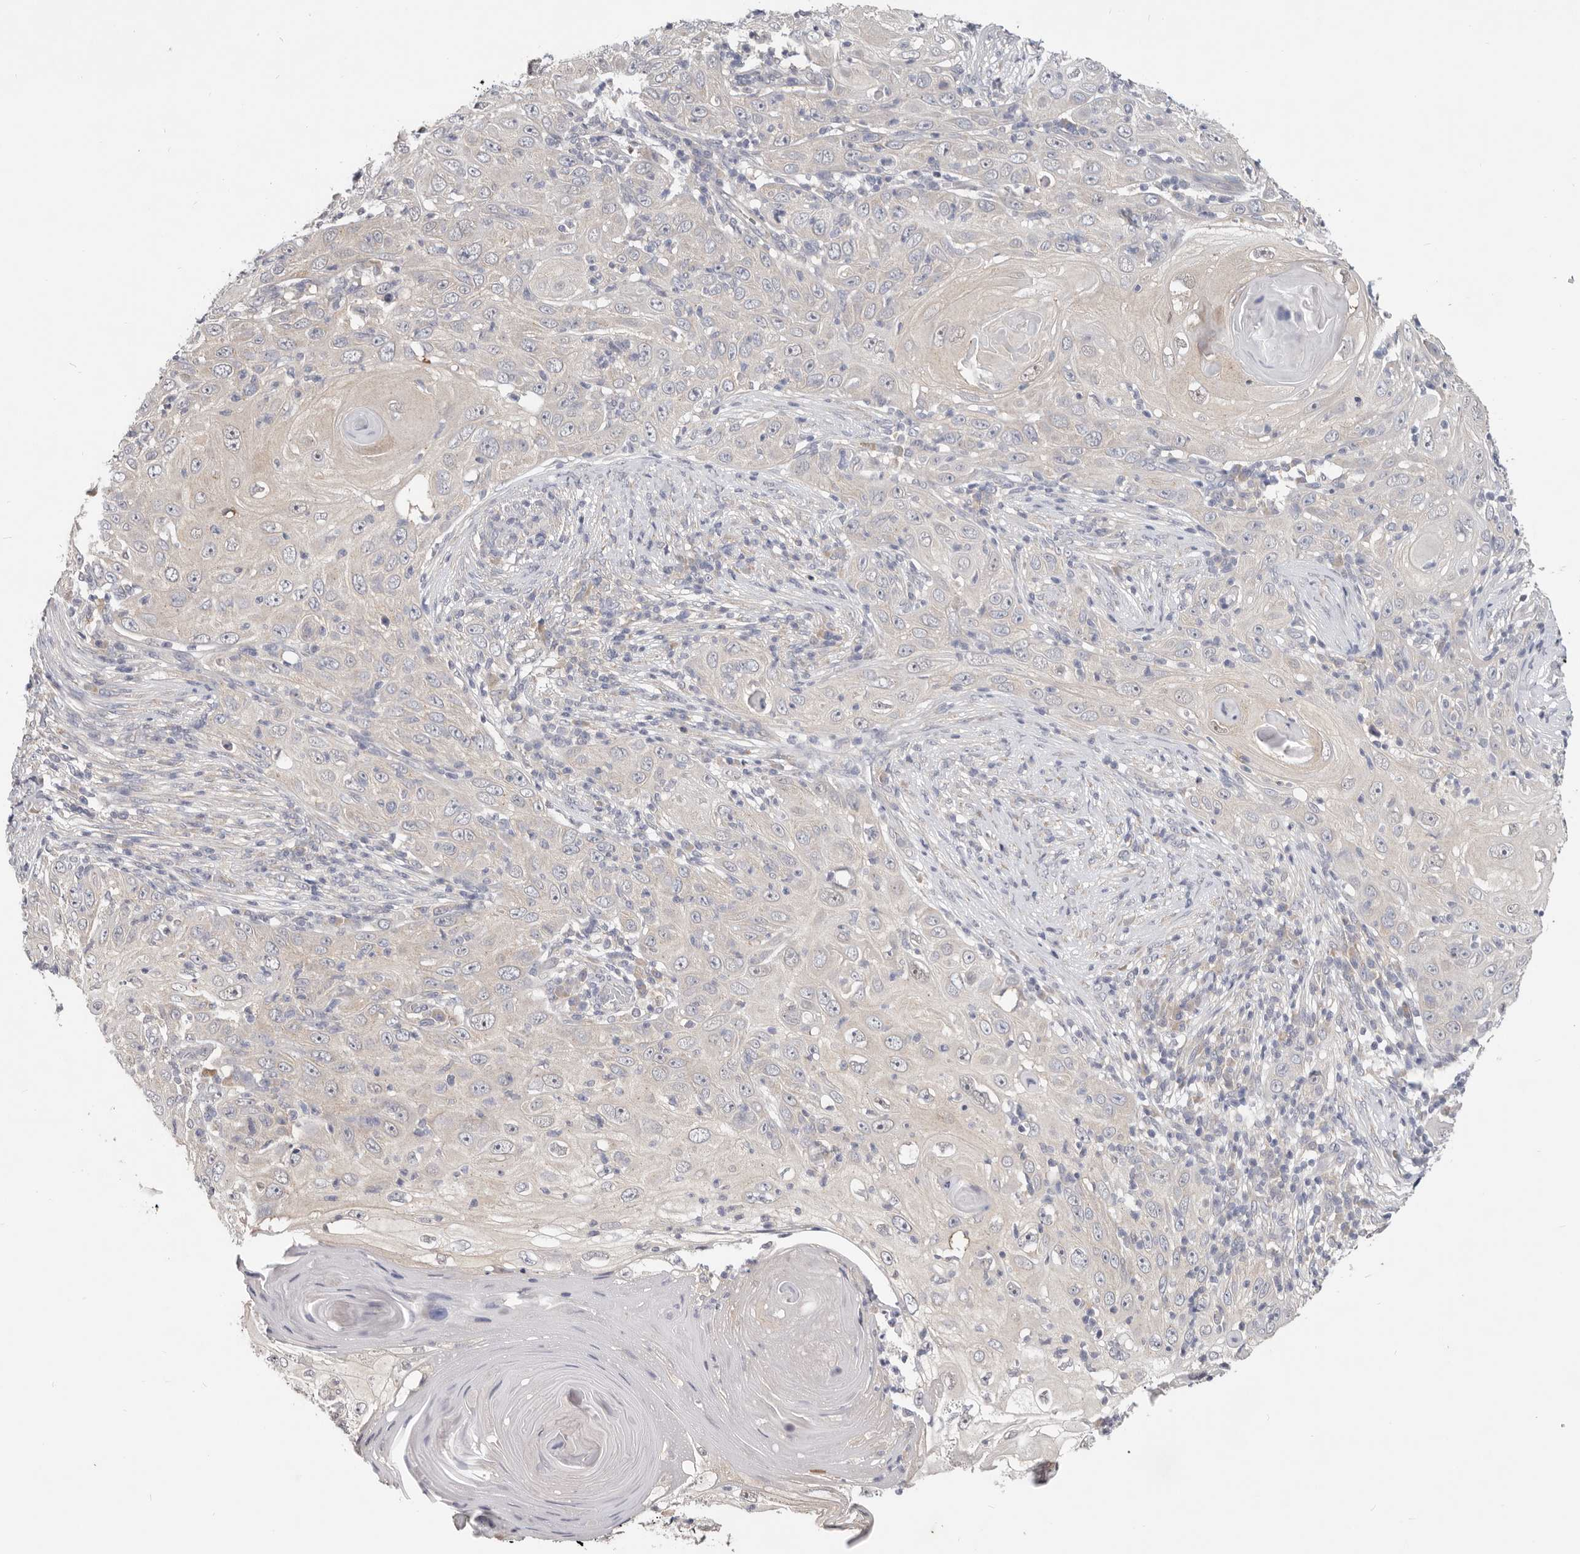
{"staining": {"intensity": "negative", "quantity": "none", "location": "none"}, "tissue": "skin cancer", "cell_type": "Tumor cells", "image_type": "cancer", "snomed": [{"axis": "morphology", "description": "Squamous cell carcinoma, NOS"}, {"axis": "topography", "description": "Skin"}], "caption": "Immunohistochemistry (IHC) of human skin cancer reveals no positivity in tumor cells.", "gene": "WDR77", "patient": {"sex": "female", "age": 88}}